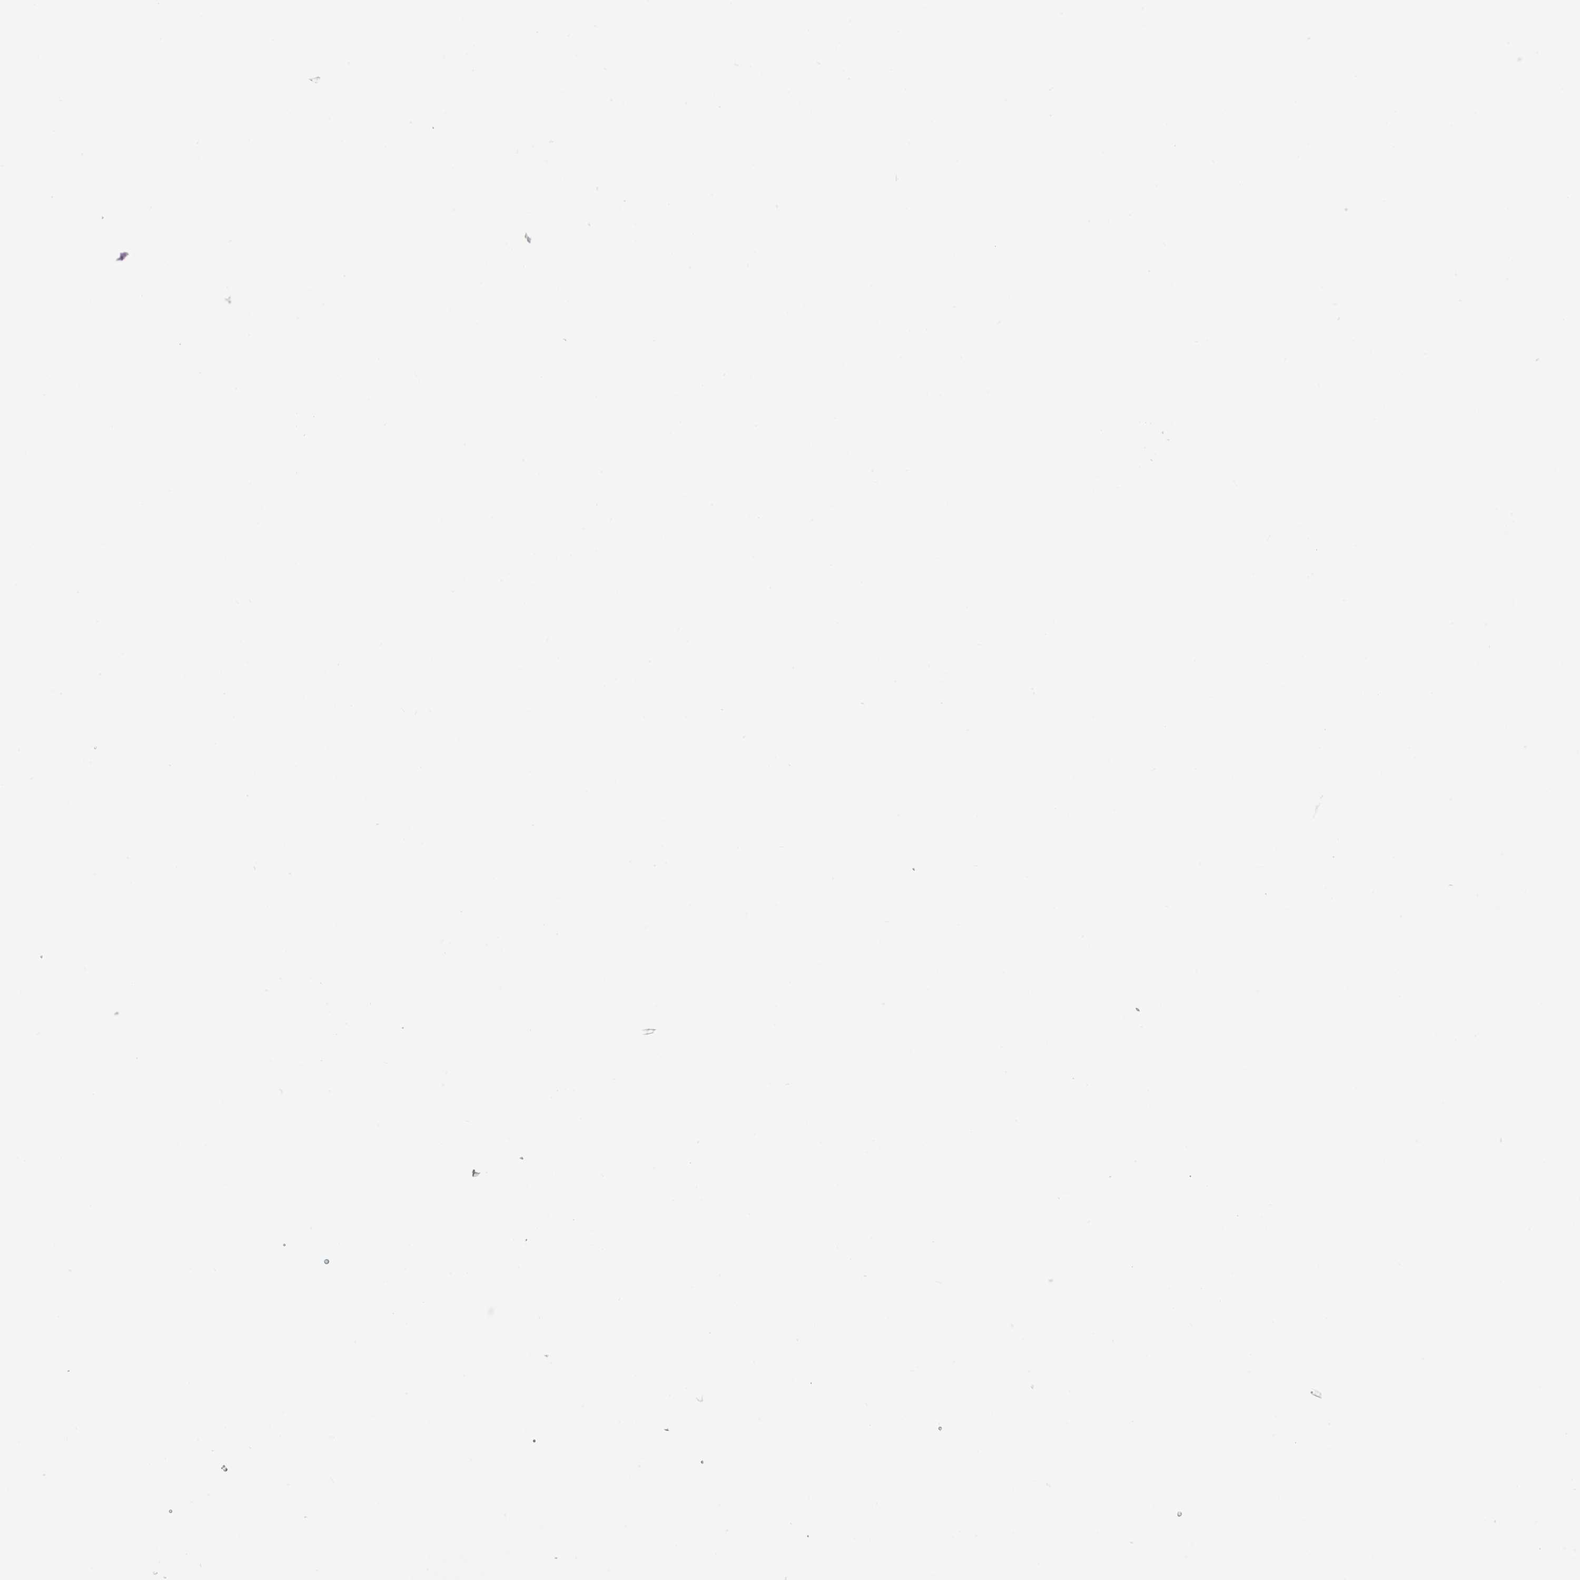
{"staining": {"intensity": "negative", "quantity": "none", "location": "none"}, "tissue": "glioma", "cell_type": "Tumor cells", "image_type": "cancer", "snomed": [{"axis": "morphology", "description": "Glioma, malignant, High grade"}, {"axis": "topography", "description": "Brain"}], "caption": "The image displays no significant positivity in tumor cells of malignant high-grade glioma. (DAB immunohistochemistry with hematoxylin counter stain).", "gene": "DPPA4", "patient": {"sex": "male", "age": 77}}